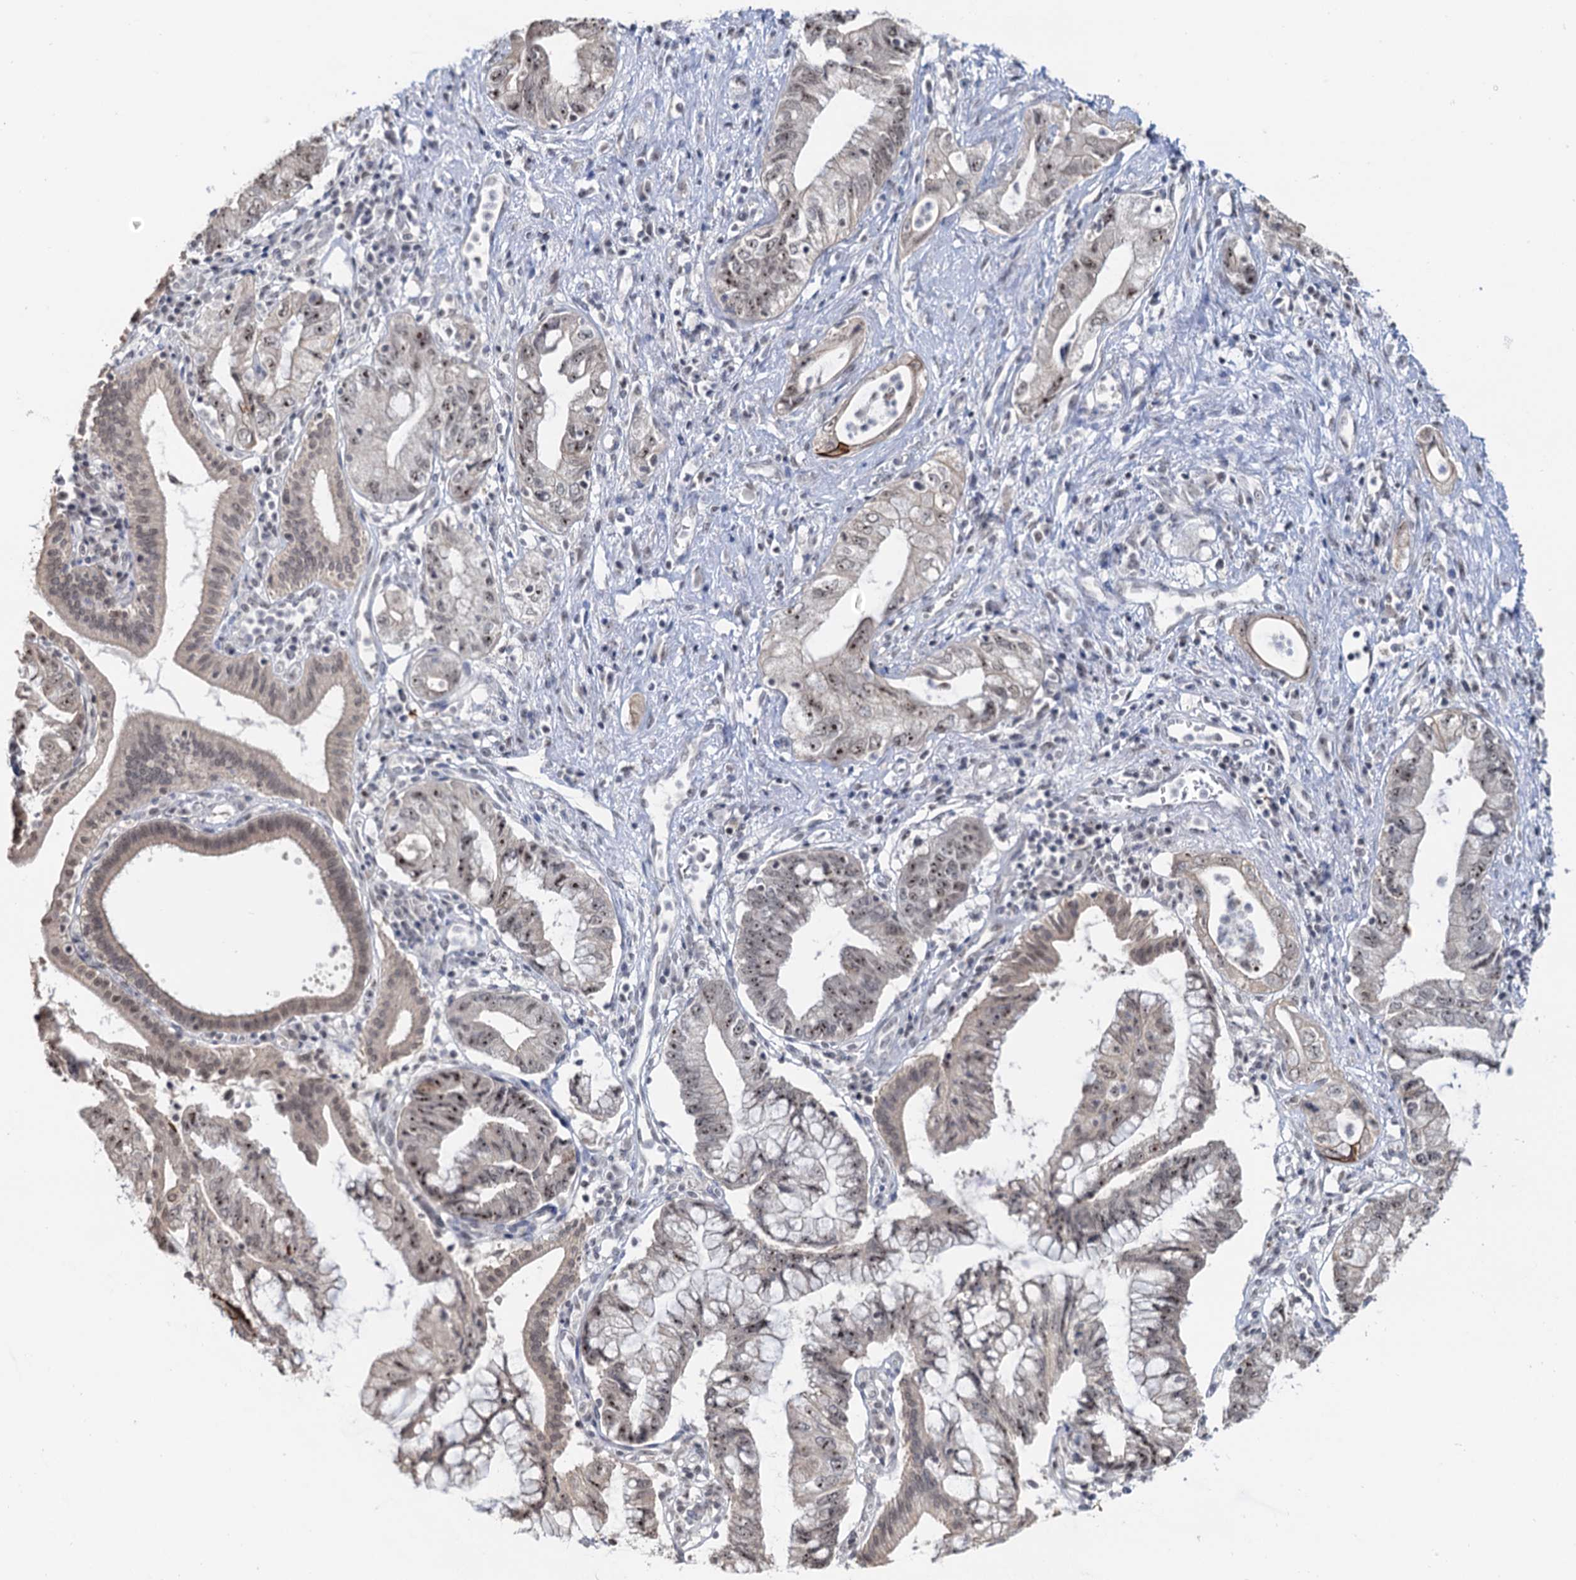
{"staining": {"intensity": "moderate", "quantity": ">75%", "location": "nuclear"}, "tissue": "pancreatic cancer", "cell_type": "Tumor cells", "image_type": "cancer", "snomed": [{"axis": "morphology", "description": "Adenocarcinoma, NOS"}, {"axis": "topography", "description": "Pancreas"}], "caption": "Pancreatic cancer tissue shows moderate nuclear staining in approximately >75% of tumor cells, visualized by immunohistochemistry.", "gene": "NAT10", "patient": {"sex": "female", "age": 73}}